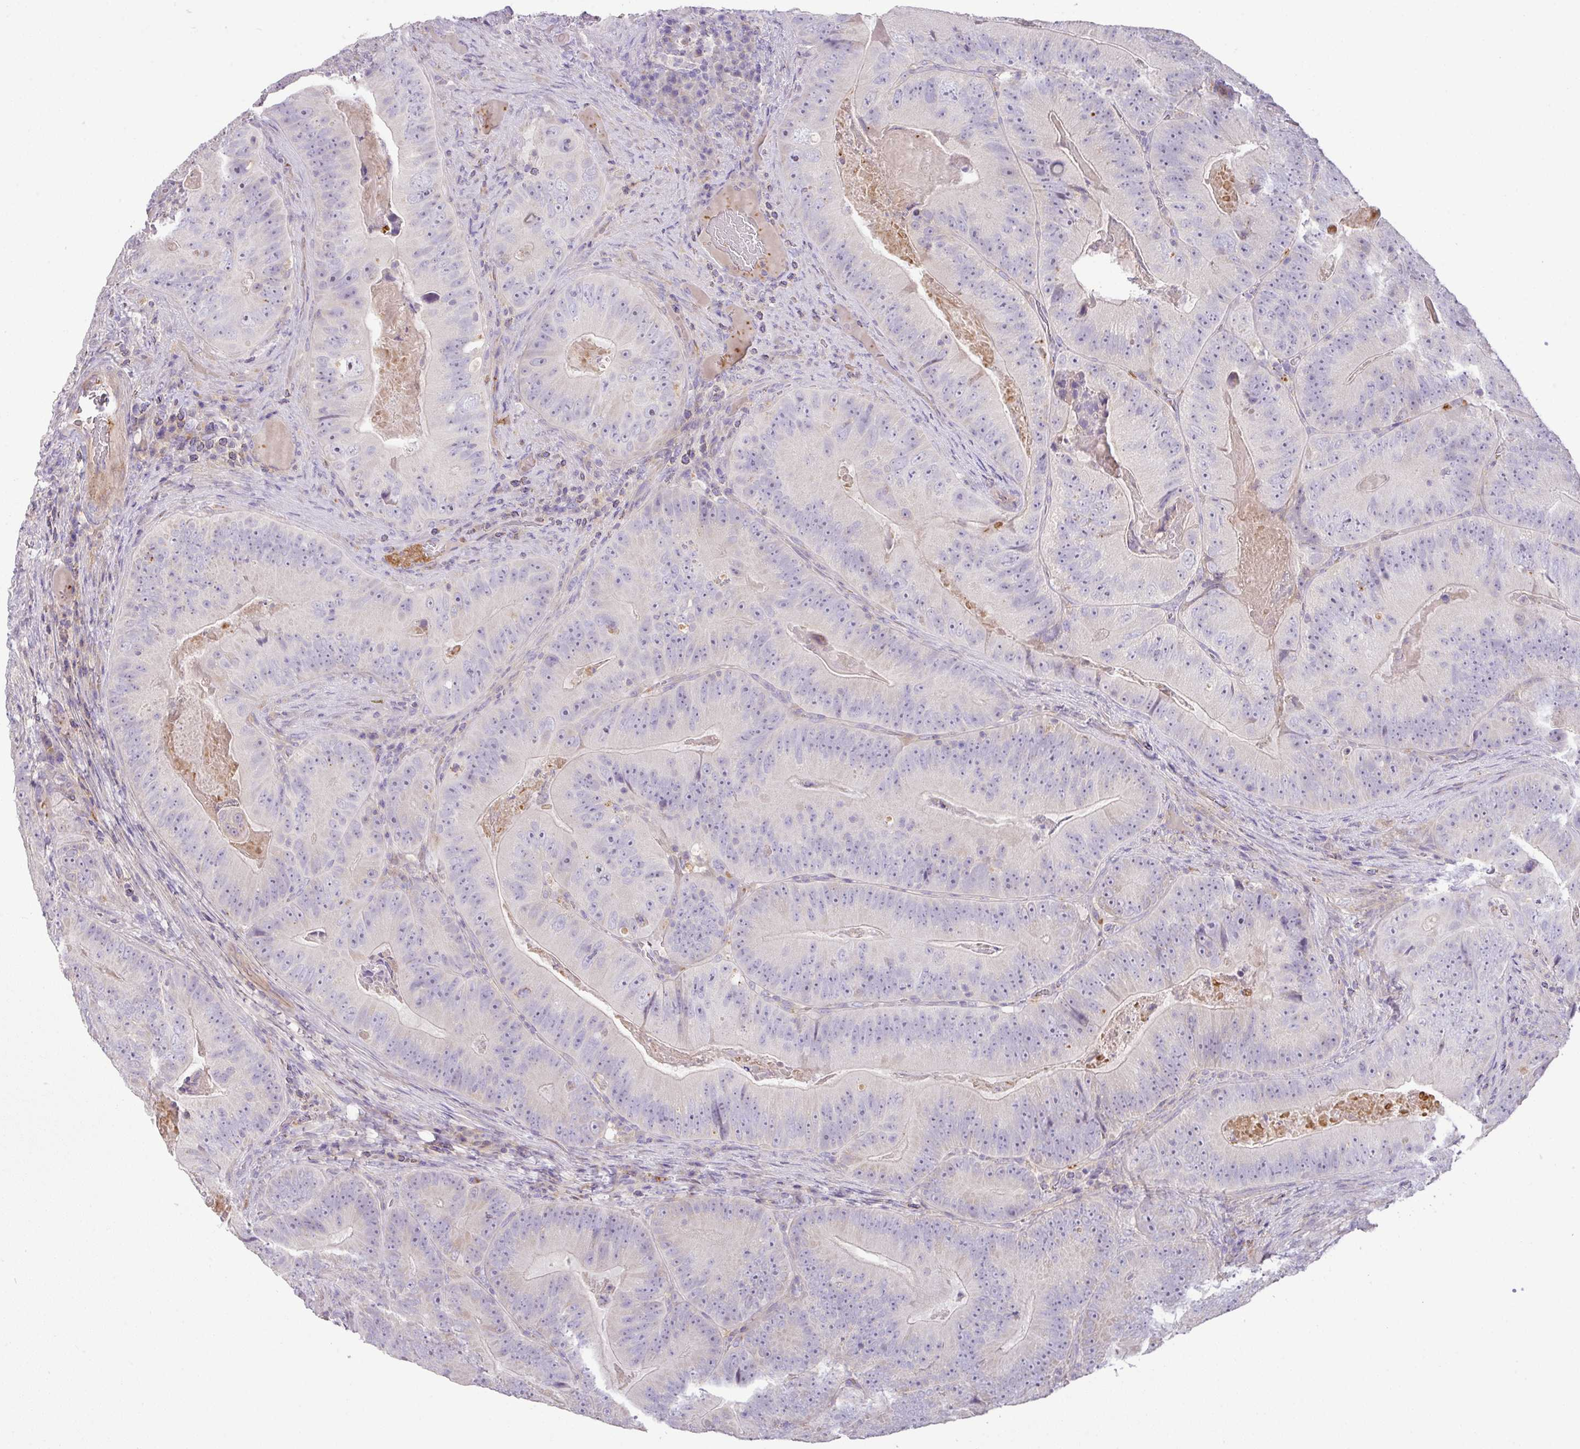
{"staining": {"intensity": "negative", "quantity": "none", "location": "none"}, "tissue": "colorectal cancer", "cell_type": "Tumor cells", "image_type": "cancer", "snomed": [{"axis": "morphology", "description": "Adenocarcinoma, NOS"}, {"axis": "topography", "description": "Colon"}], "caption": "The photomicrograph demonstrates no staining of tumor cells in colorectal adenocarcinoma.", "gene": "HOXC13", "patient": {"sex": "female", "age": 86}}